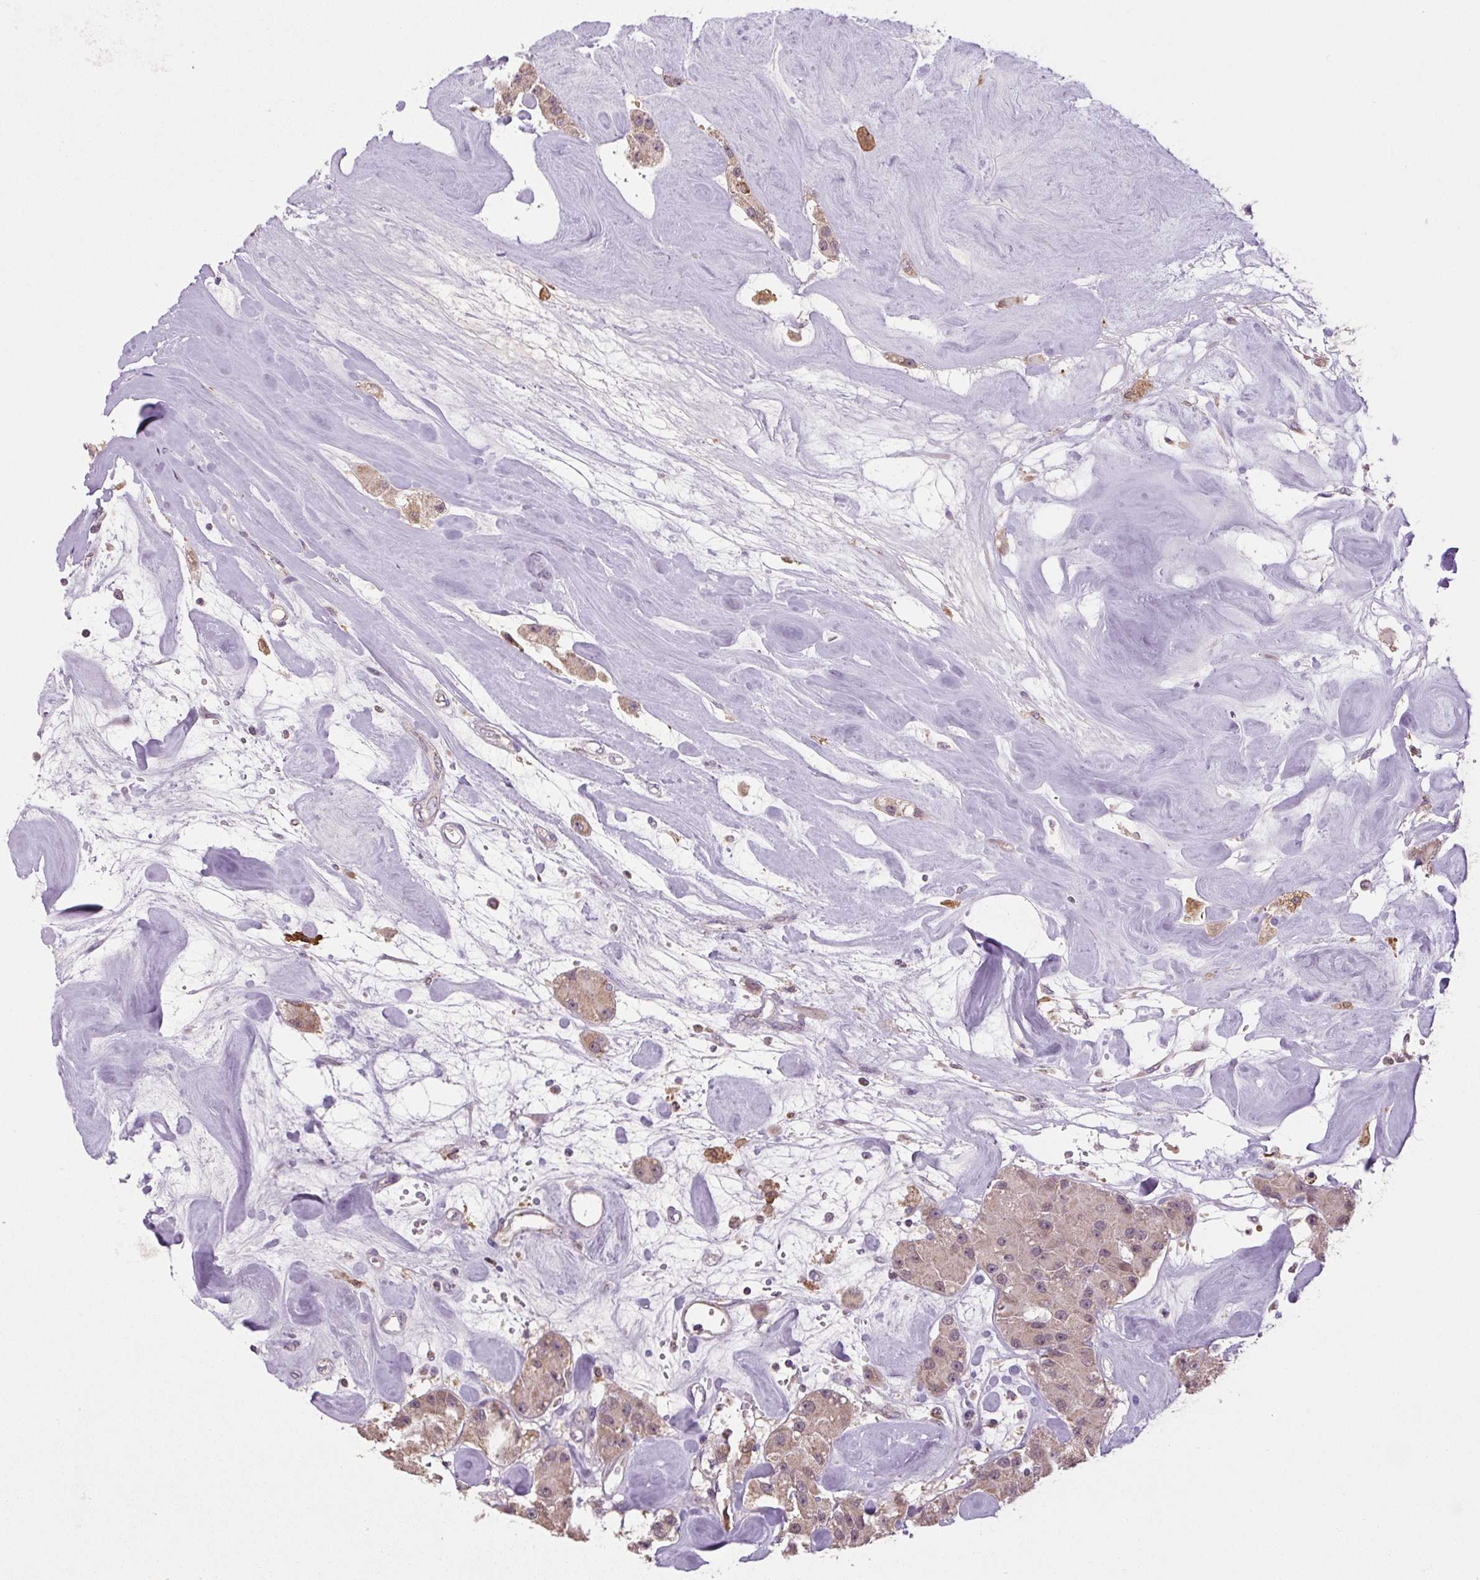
{"staining": {"intensity": "moderate", "quantity": ">75%", "location": "cytoplasmic/membranous,nuclear"}, "tissue": "carcinoid", "cell_type": "Tumor cells", "image_type": "cancer", "snomed": [{"axis": "morphology", "description": "Carcinoid, malignant, NOS"}, {"axis": "topography", "description": "Pancreas"}], "caption": "A medium amount of moderate cytoplasmic/membranous and nuclear positivity is identified in about >75% of tumor cells in carcinoid tissue. (DAB = brown stain, brightfield microscopy at high magnification).", "gene": "SGF29", "patient": {"sex": "male", "age": 41}}